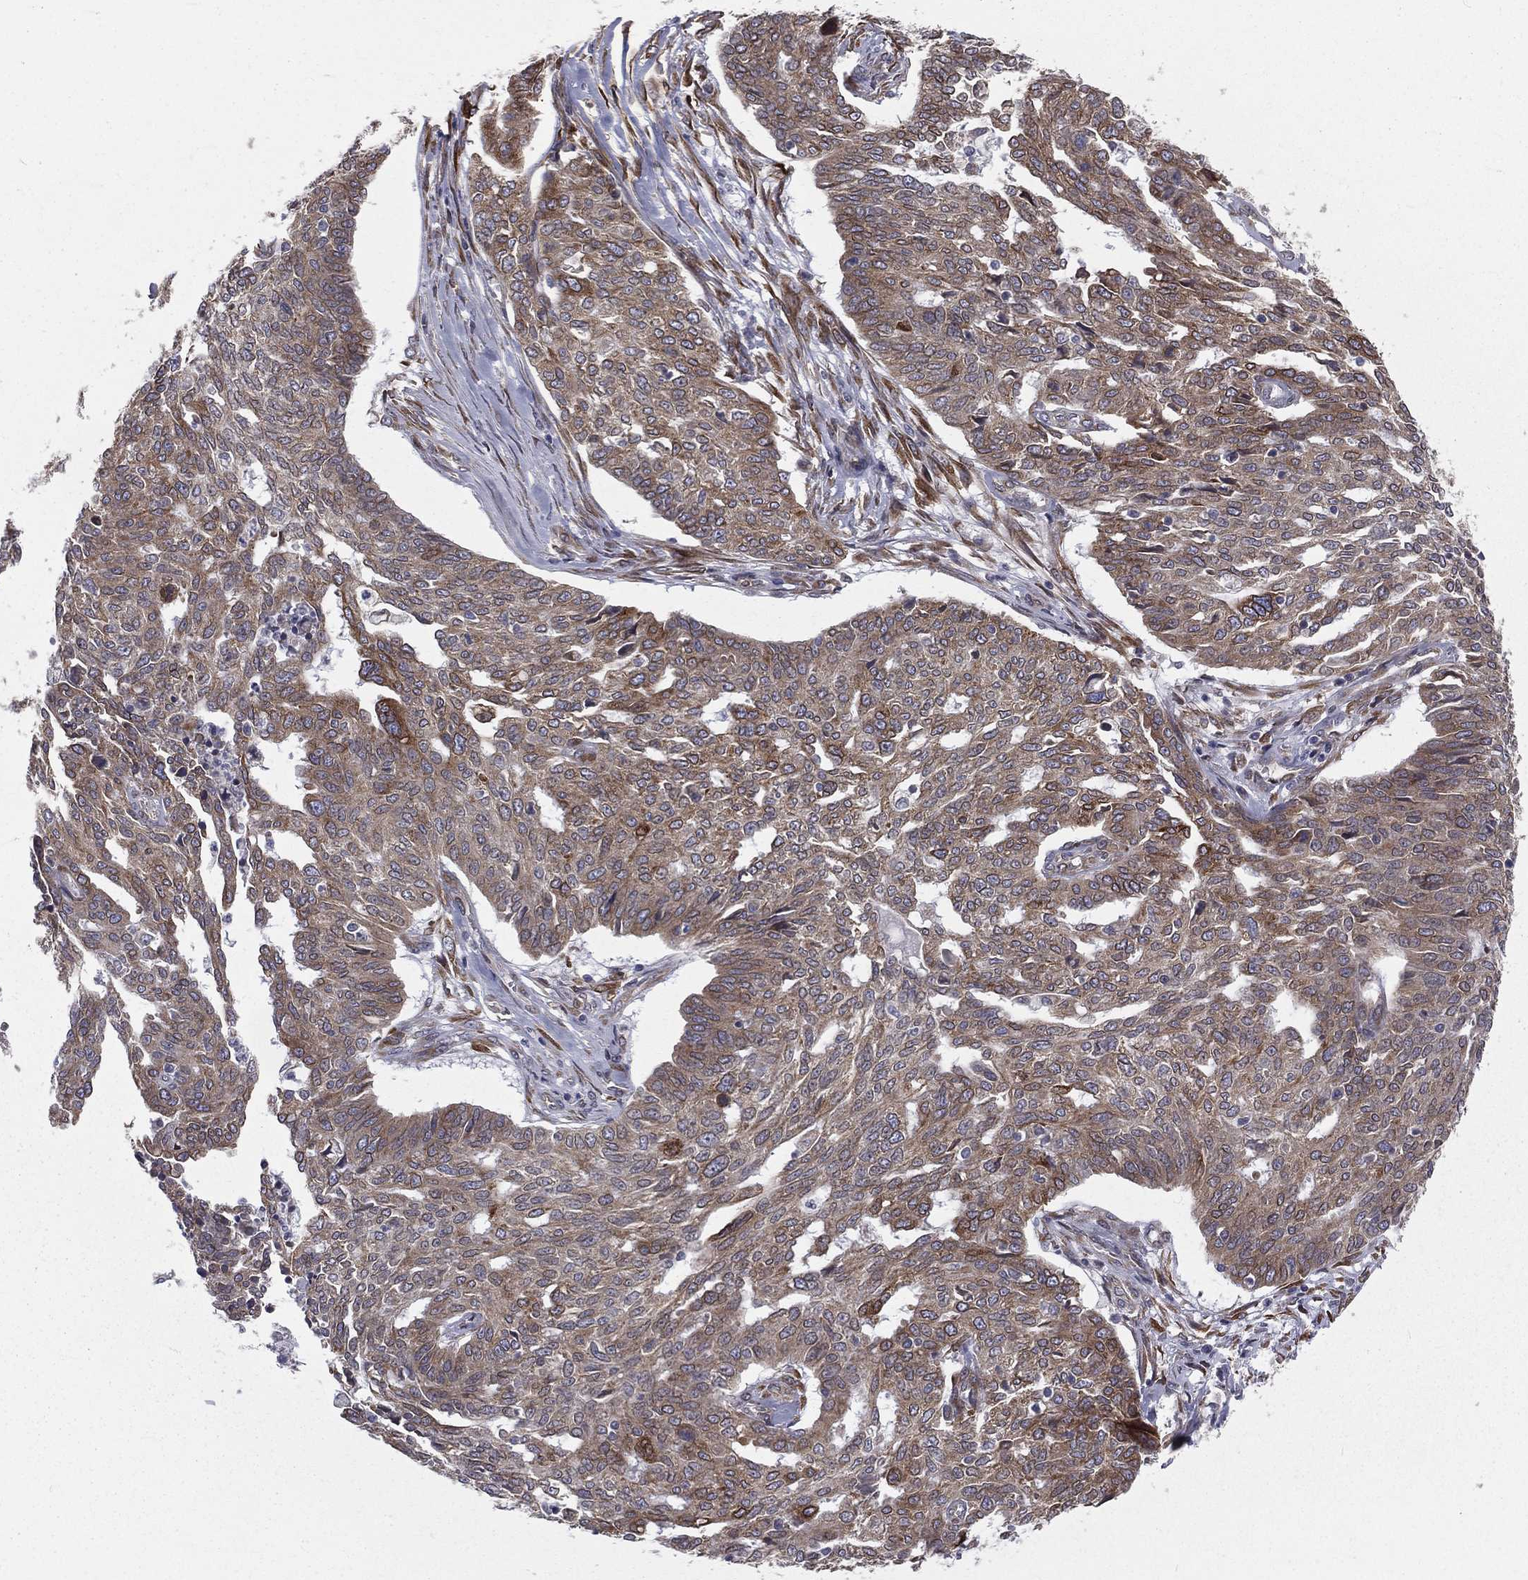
{"staining": {"intensity": "weak", "quantity": ">75%", "location": "cytoplasmic/membranous"}, "tissue": "ovarian cancer", "cell_type": "Tumor cells", "image_type": "cancer", "snomed": [{"axis": "morphology", "description": "Cystadenocarcinoma, serous, NOS"}, {"axis": "topography", "description": "Ovary"}], "caption": "Immunohistochemical staining of human ovarian cancer (serous cystadenocarcinoma) exhibits low levels of weak cytoplasmic/membranous staining in approximately >75% of tumor cells.", "gene": "PGRMC1", "patient": {"sex": "female", "age": 67}}